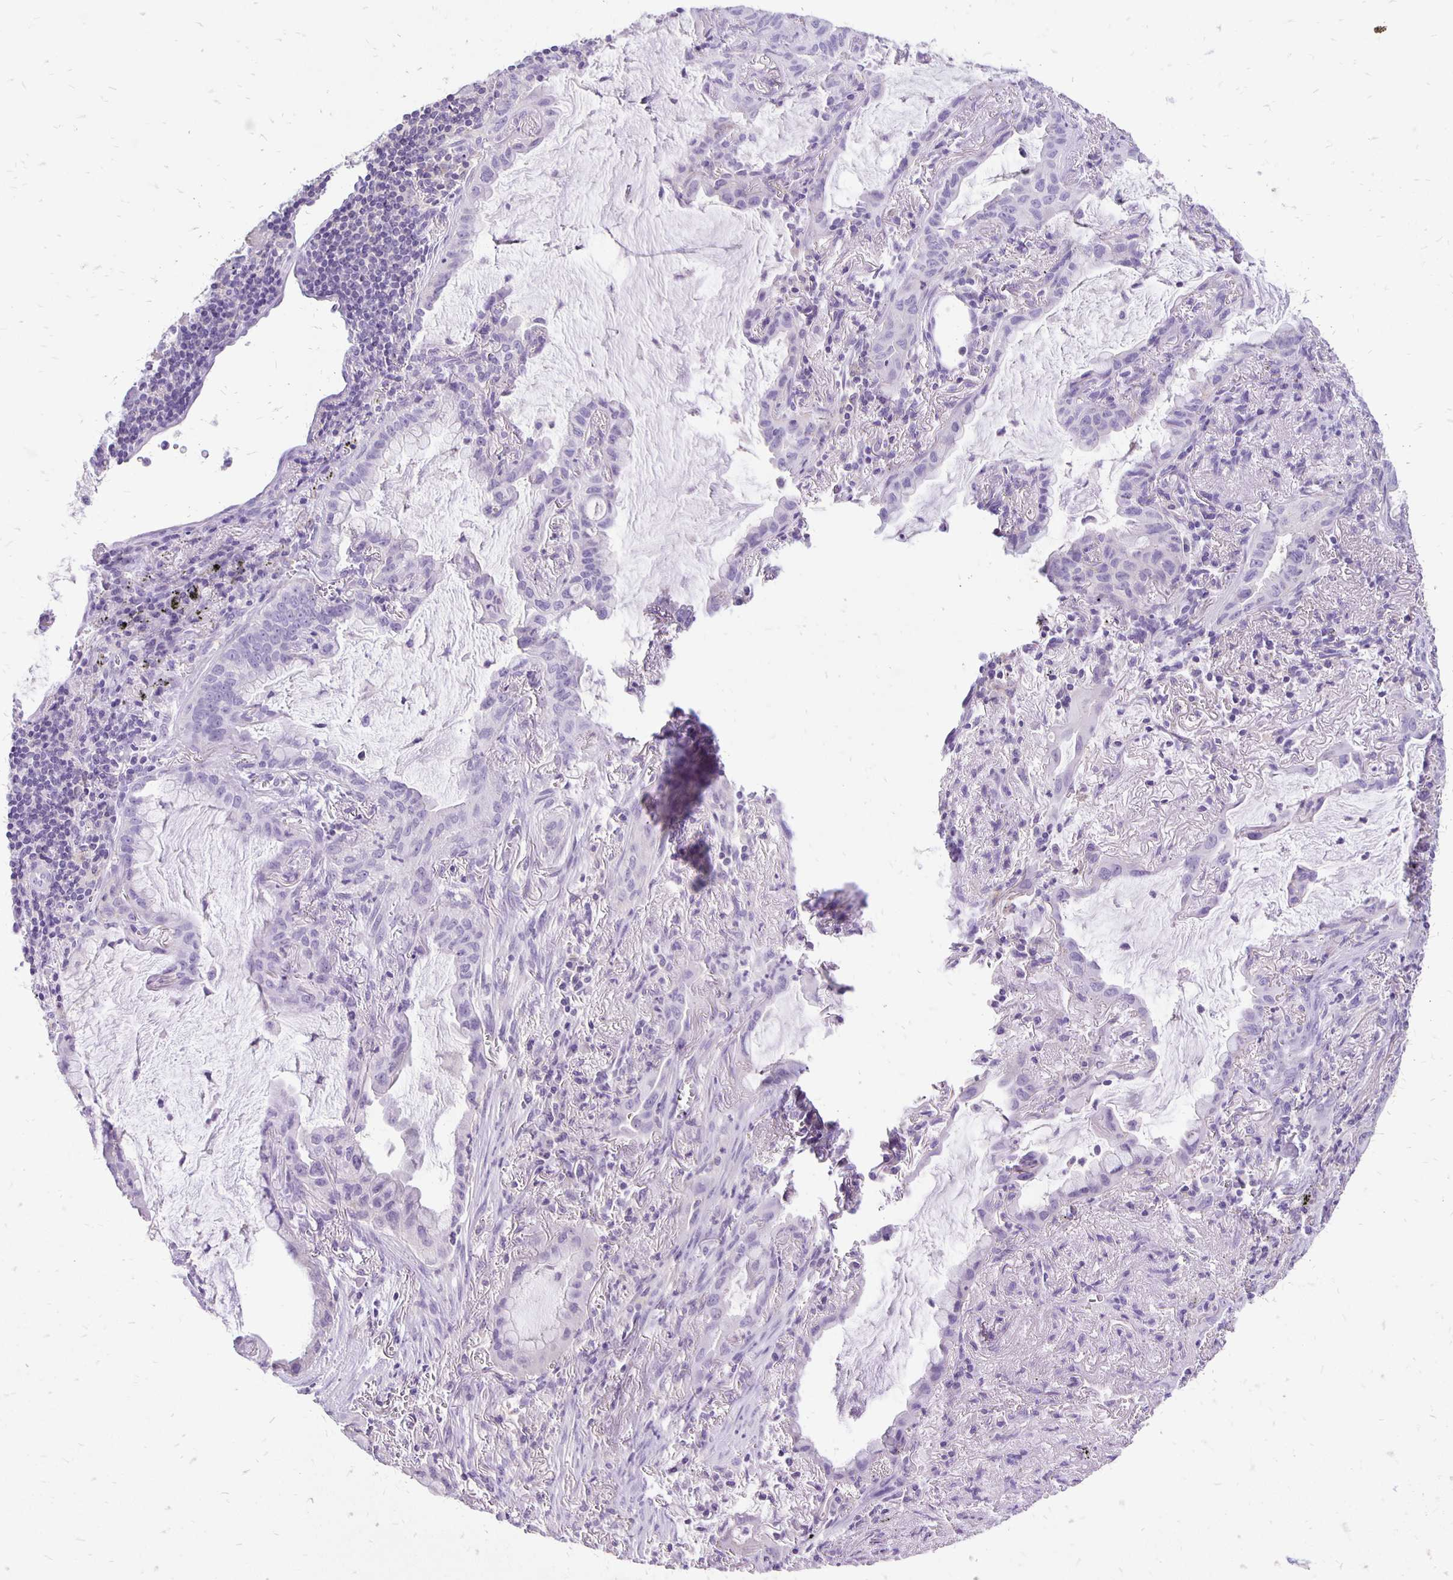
{"staining": {"intensity": "negative", "quantity": "none", "location": "none"}, "tissue": "lung cancer", "cell_type": "Tumor cells", "image_type": "cancer", "snomed": [{"axis": "morphology", "description": "Adenocarcinoma, NOS"}, {"axis": "topography", "description": "Lung"}], "caption": "Immunohistochemistry image of human lung cancer stained for a protein (brown), which displays no expression in tumor cells.", "gene": "ANKRD45", "patient": {"sex": "male", "age": 65}}